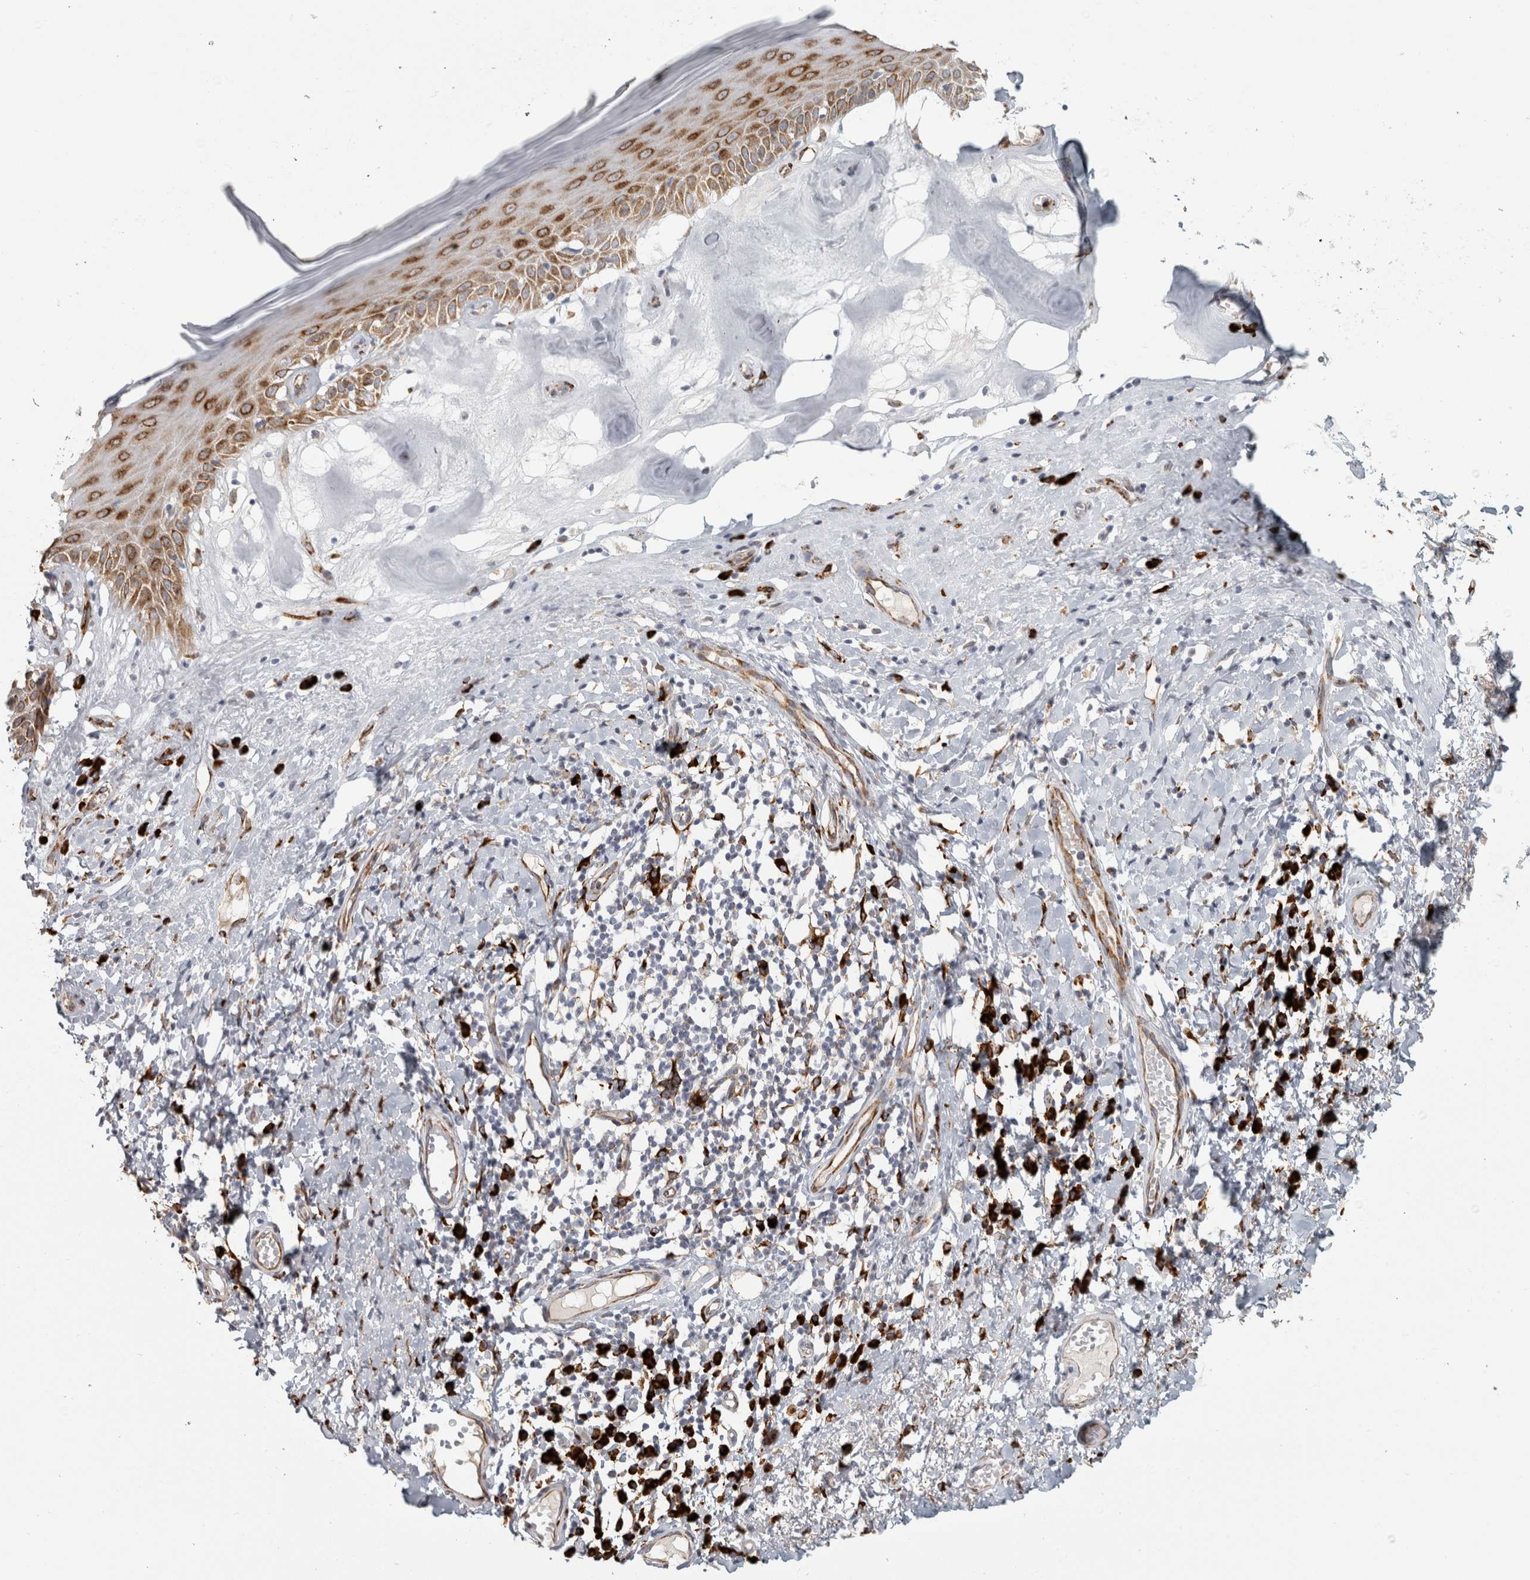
{"staining": {"intensity": "strong", "quantity": ">75%", "location": "cytoplasmic/membranous"}, "tissue": "skin", "cell_type": "Epidermal cells", "image_type": "normal", "snomed": [{"axis": "morphology", "description": "Normal tissue, NOS"}, {"axis": "morphology", "description": "Inflammation, NOS"}, {"axis": "topography", "description": "Vulva"}], "caption": "The histopathology image reveals immunohistochemical staining of benign skin. There is strong cytoplasmic/membranous expression is identified in about >75% of epidermal cells. (DAB IHC, brown staining for protein, blue staining for nuclei).", "gene": "OSTN", "patient": {"sex": "female", "age": 84}}